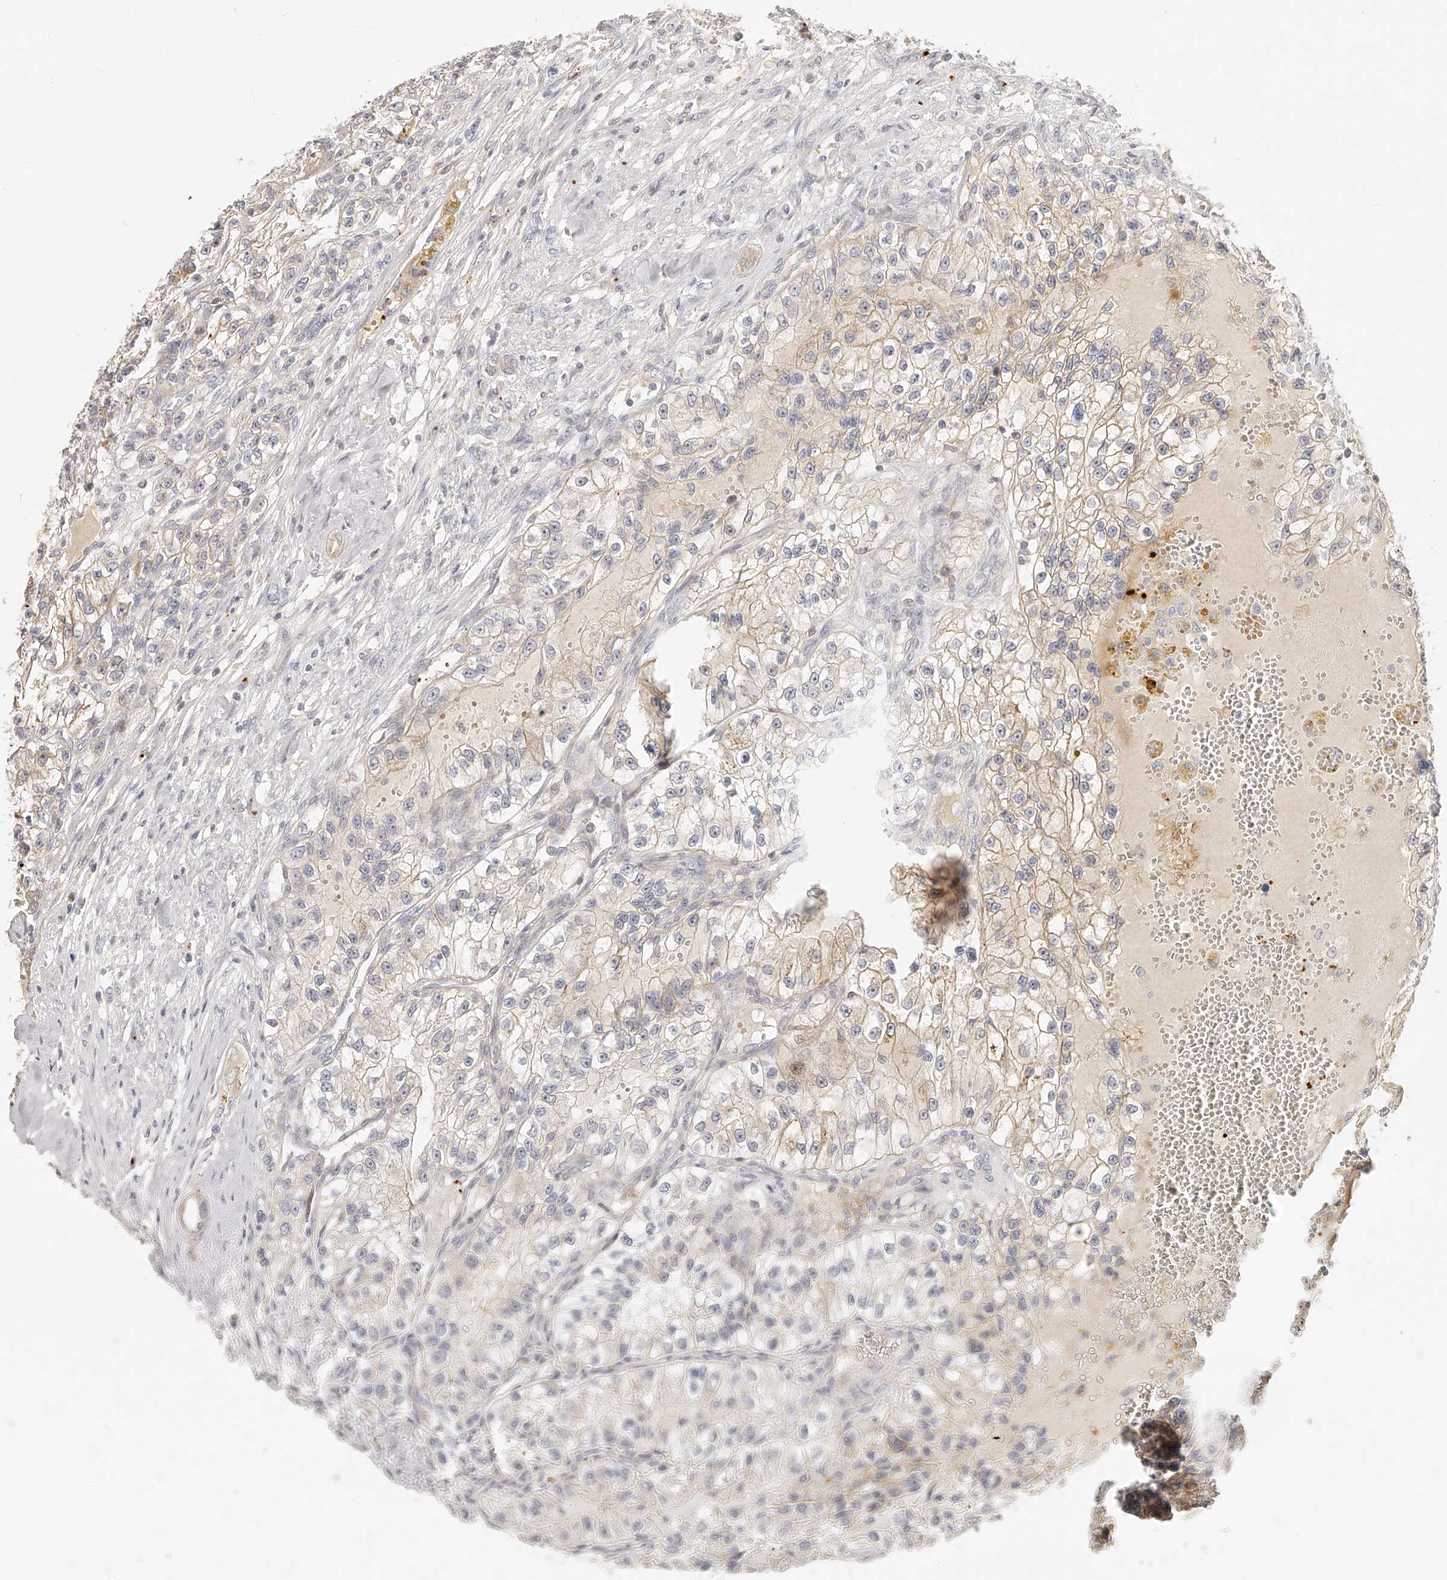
{"staining": {"intensity": "weak", "quantity": "<25%", "location": "cytoplasmic/membranous"}, "tissue": "renal cancer", "cell_type": "Tumor cells", "image_type": "cancer", "snomed": [{"axis": "morphology", "description": "Adenocarcinoma, NOS"}, {"axis": "topography", "description": "Kidney"}], "caption": "The immunohistochemistry histopathology image has no significant expression in tumor cells of renal cancer tissue. Nuclei are stained in blue.", "gene": "ITGB3", "patient": {"sex": "female", "age": 57}}